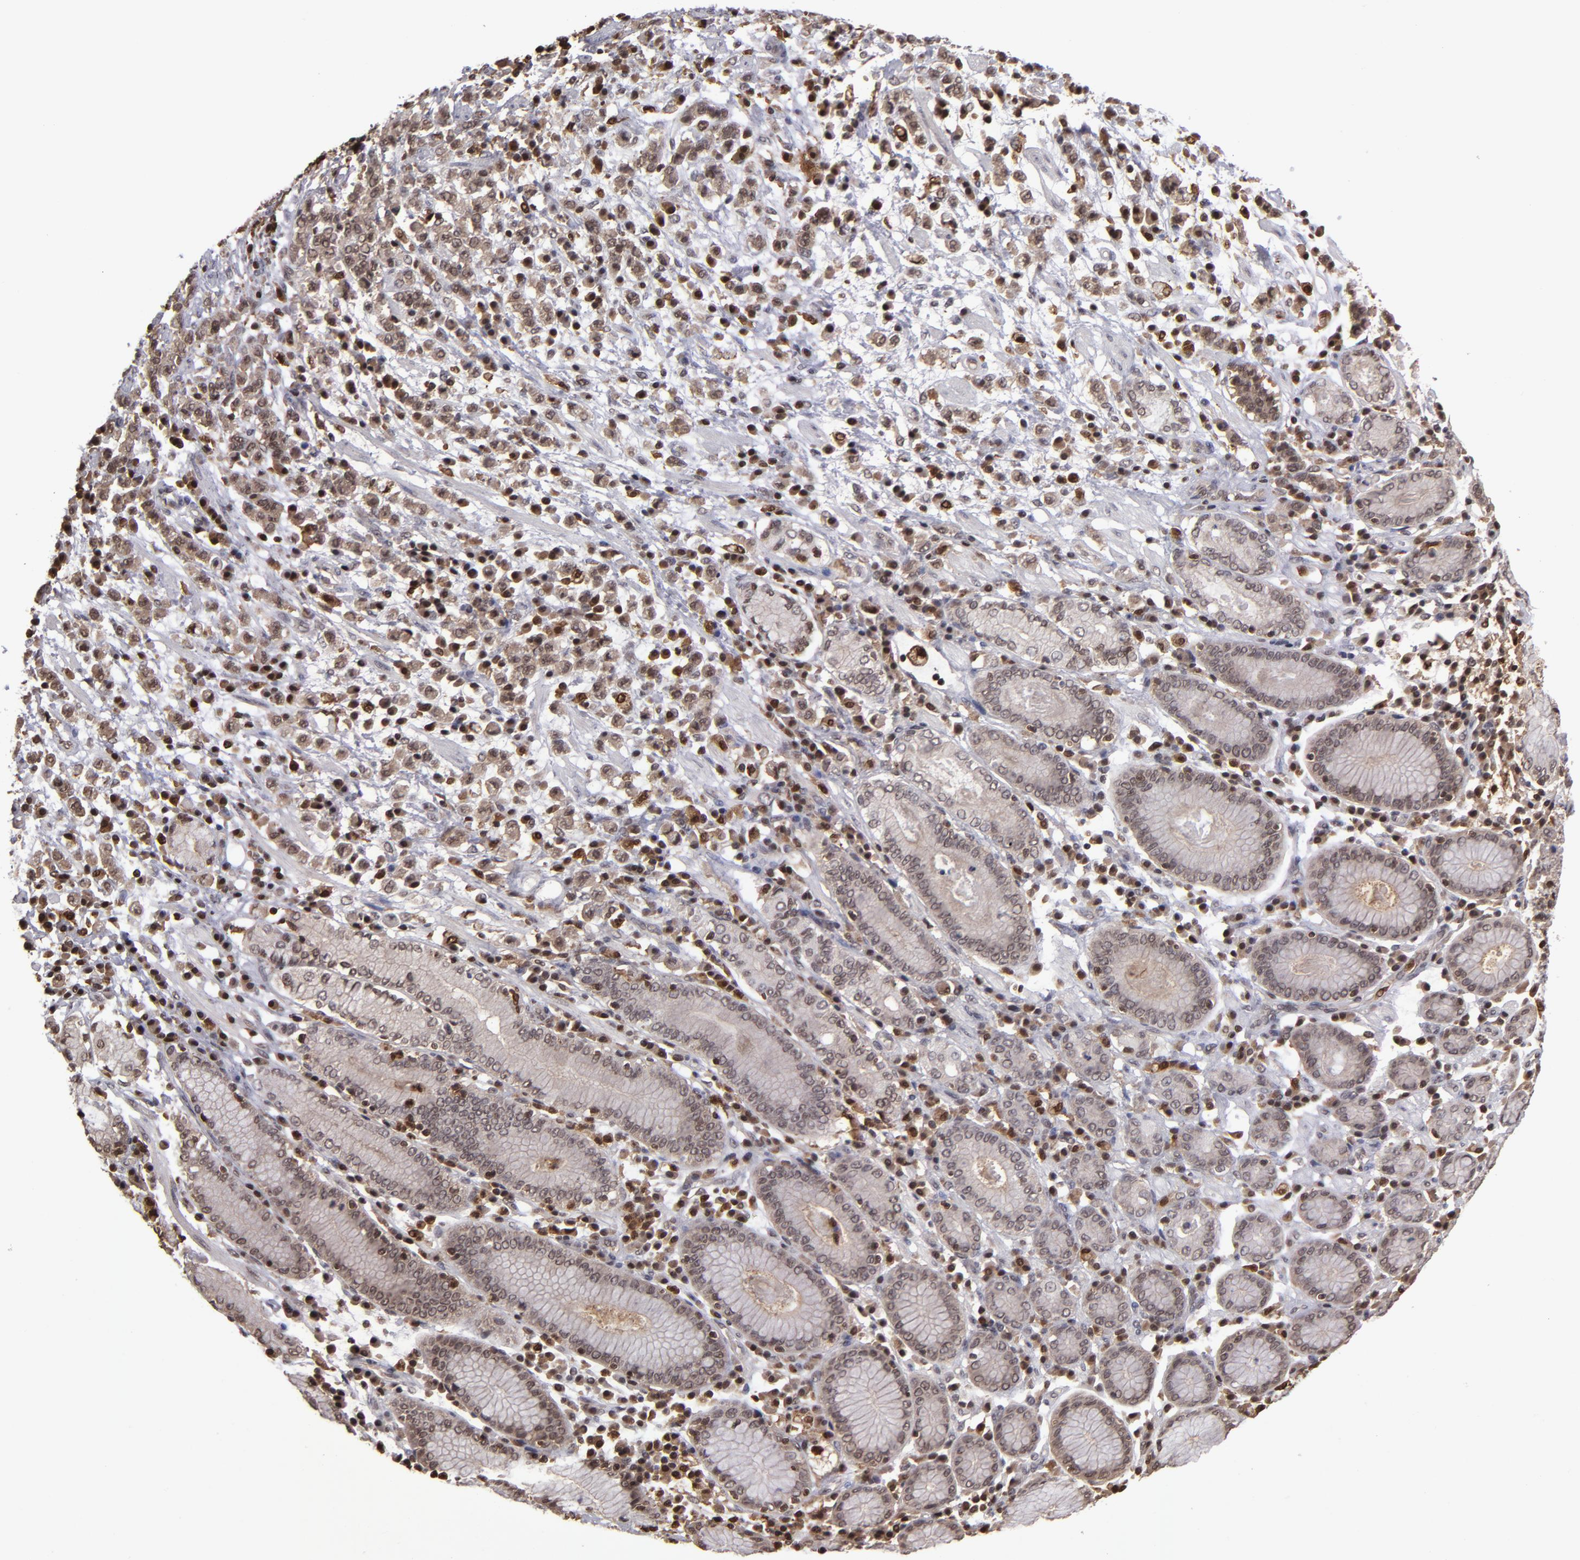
{"staining": {"intensity": "weak", "quantity": ">75%", "location": "cytoplasmic/membranous,nuclear"}, "tissue": "stomach cancer", "cell_type": "Tumor cells", "image_type": "cancer", "snomed": [{"axis": "morphology", "description": "Adenocarcinoma, NOS"}, {"axis": "topography", "description": "Stomach, lower"}], "caption": "Immunohistochemistry (IHC) image of neoplastic tissue: human stomach adenocarcinoma stained using IHC shows low levels of weak protein expression localized specifically in the cytoplasmic/membranous and nuclear of tumor cells, appearing as a cytoplasmic/membranous and nuclear brown color.", "gene": "GRB2", "patient": {"sex": "male", "age": 88}}